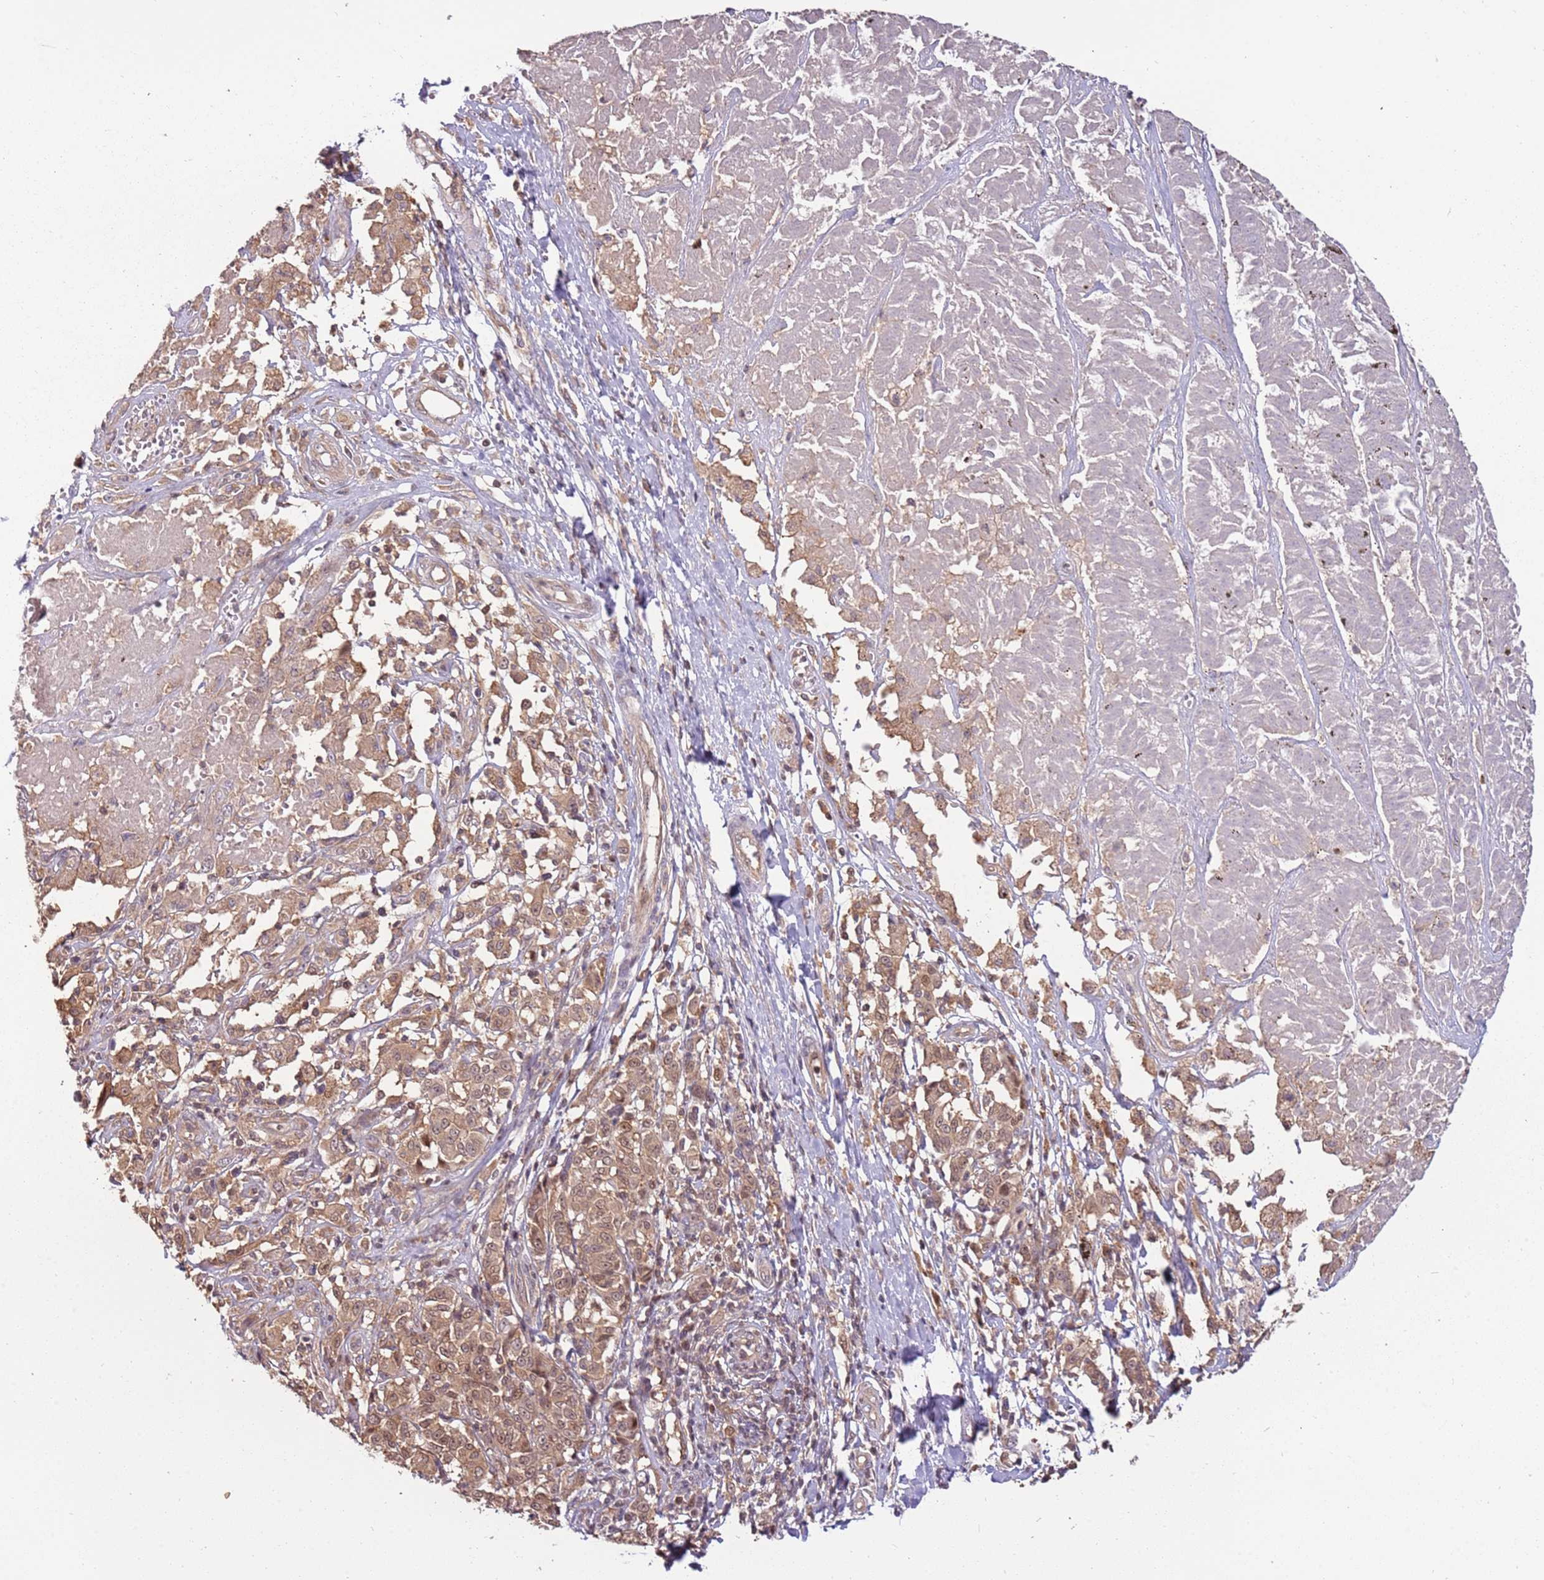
{"staining": {"intensity": "moderate", "quantity": ">75%", "location": "cytoplasmic/membranous,nuclear"}, "tissue": "melanoma", "cell_type": "Tumor cells", "image_type": "cancer", "snomed": [{"axis": "morphology", "description": "Malignant melanoma, NOS"}, {"axis": "topography", "description": "Skin"}], "caption": "IHC photomicrograph of neoplastic tissue: human malignant melanoma stained using immunohistochemistry (IHC) shows medium levels of moderate protein expression localized specifically in the cytoplasmic/membranous and nuclear of tumor cells, appearing as a cytoplasmic/membranous and nuclear brown color.", "gene": "GSTO2", "patient": {"sex": "female", "age": 72}}